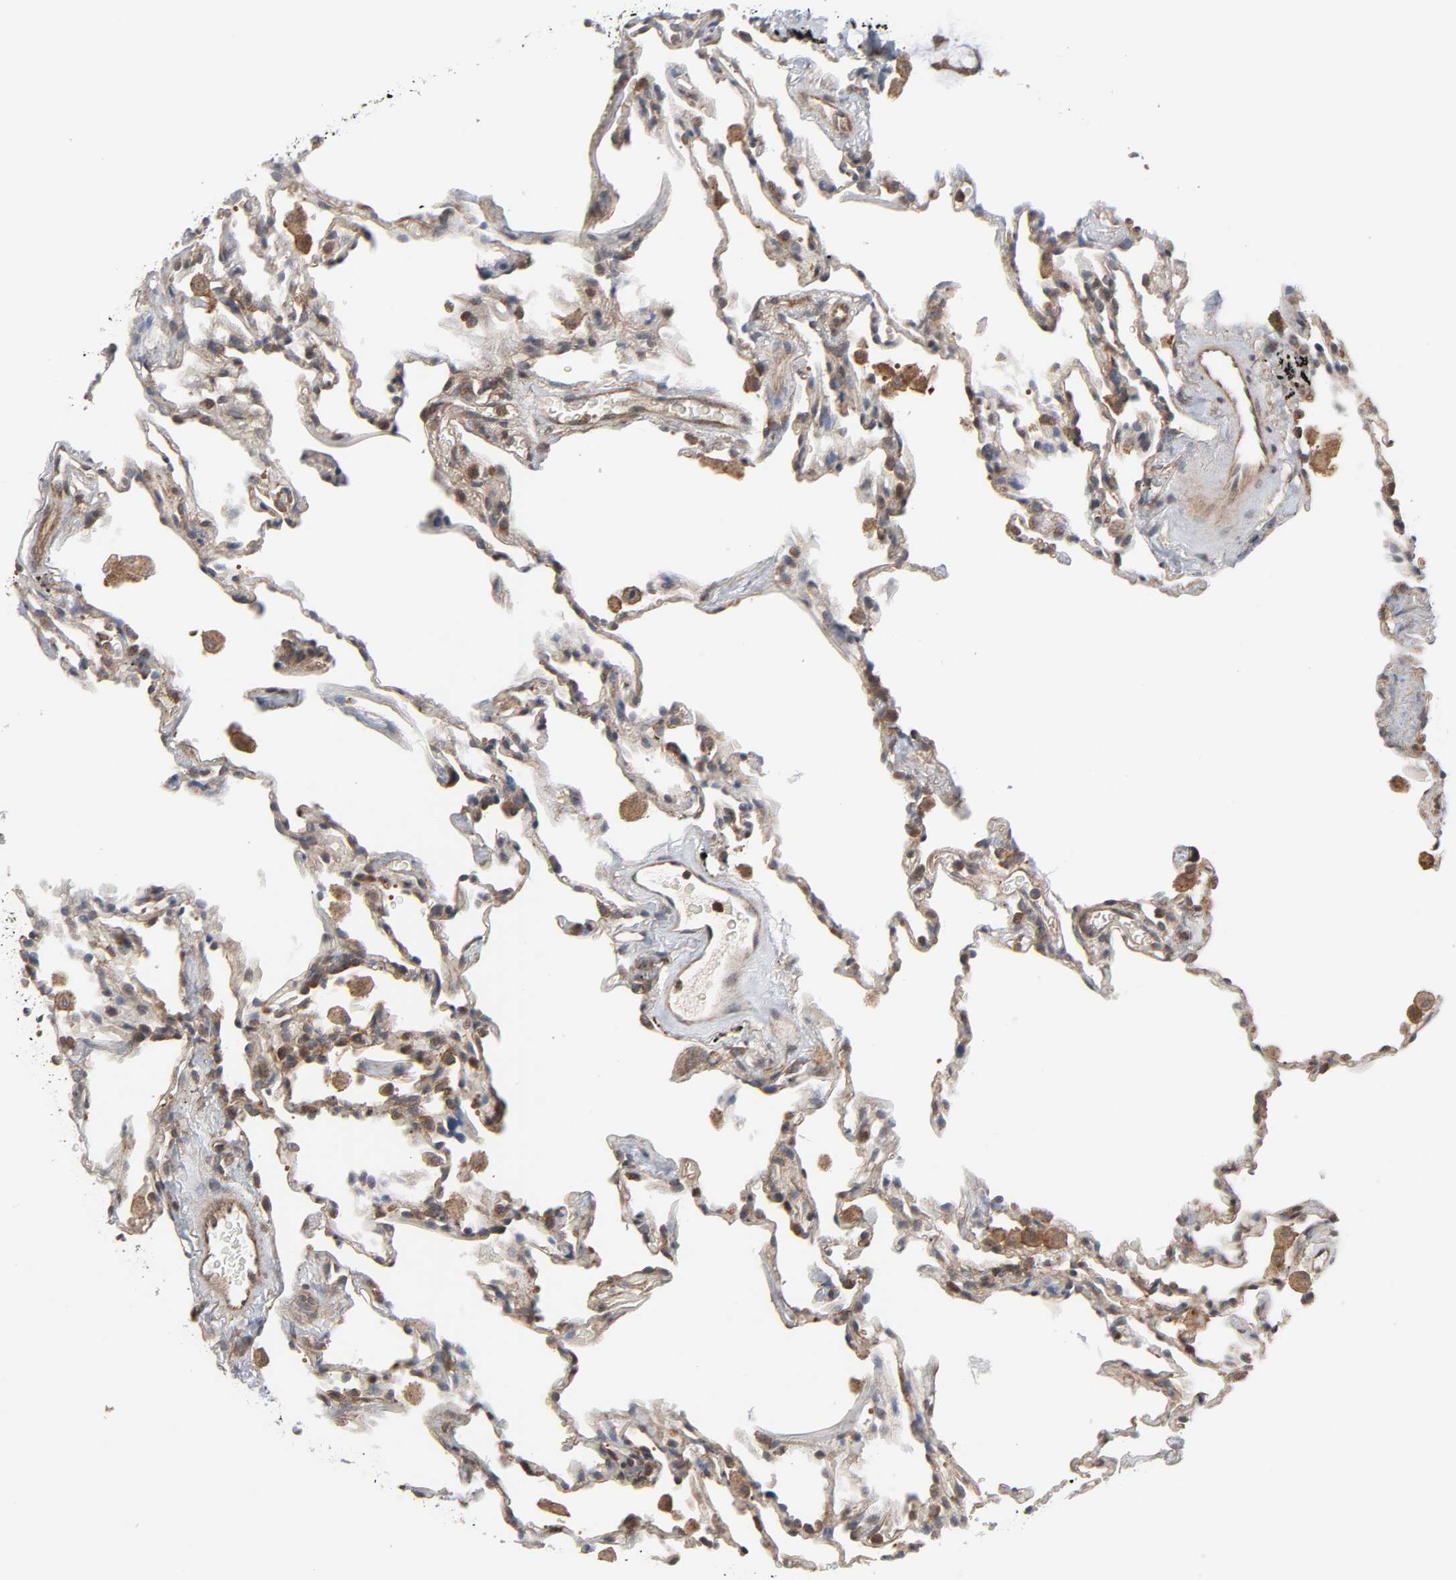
{"staining": {"intensity": "moderate", "quantity": ">75%", "location": "nuclear"}, "tissue": "lung", "cell_type": "Alveolar cells", "image_type": "normal", "snomed": [{"axis": "morphology", "description": "Normal tissue, NOS"}, {"axis": "morphology", "description": "Soft tissue tumor metastatic"}, {"axis": "topography", "description": "Lung"}], "caption": "About >75% of alveolar cells in benign human lung show moderate nuclear protein expression as visualized by brown immunohistochemical staining.", "gene": "GSK3A", "patient": {"sex": "male", "age": 59}}